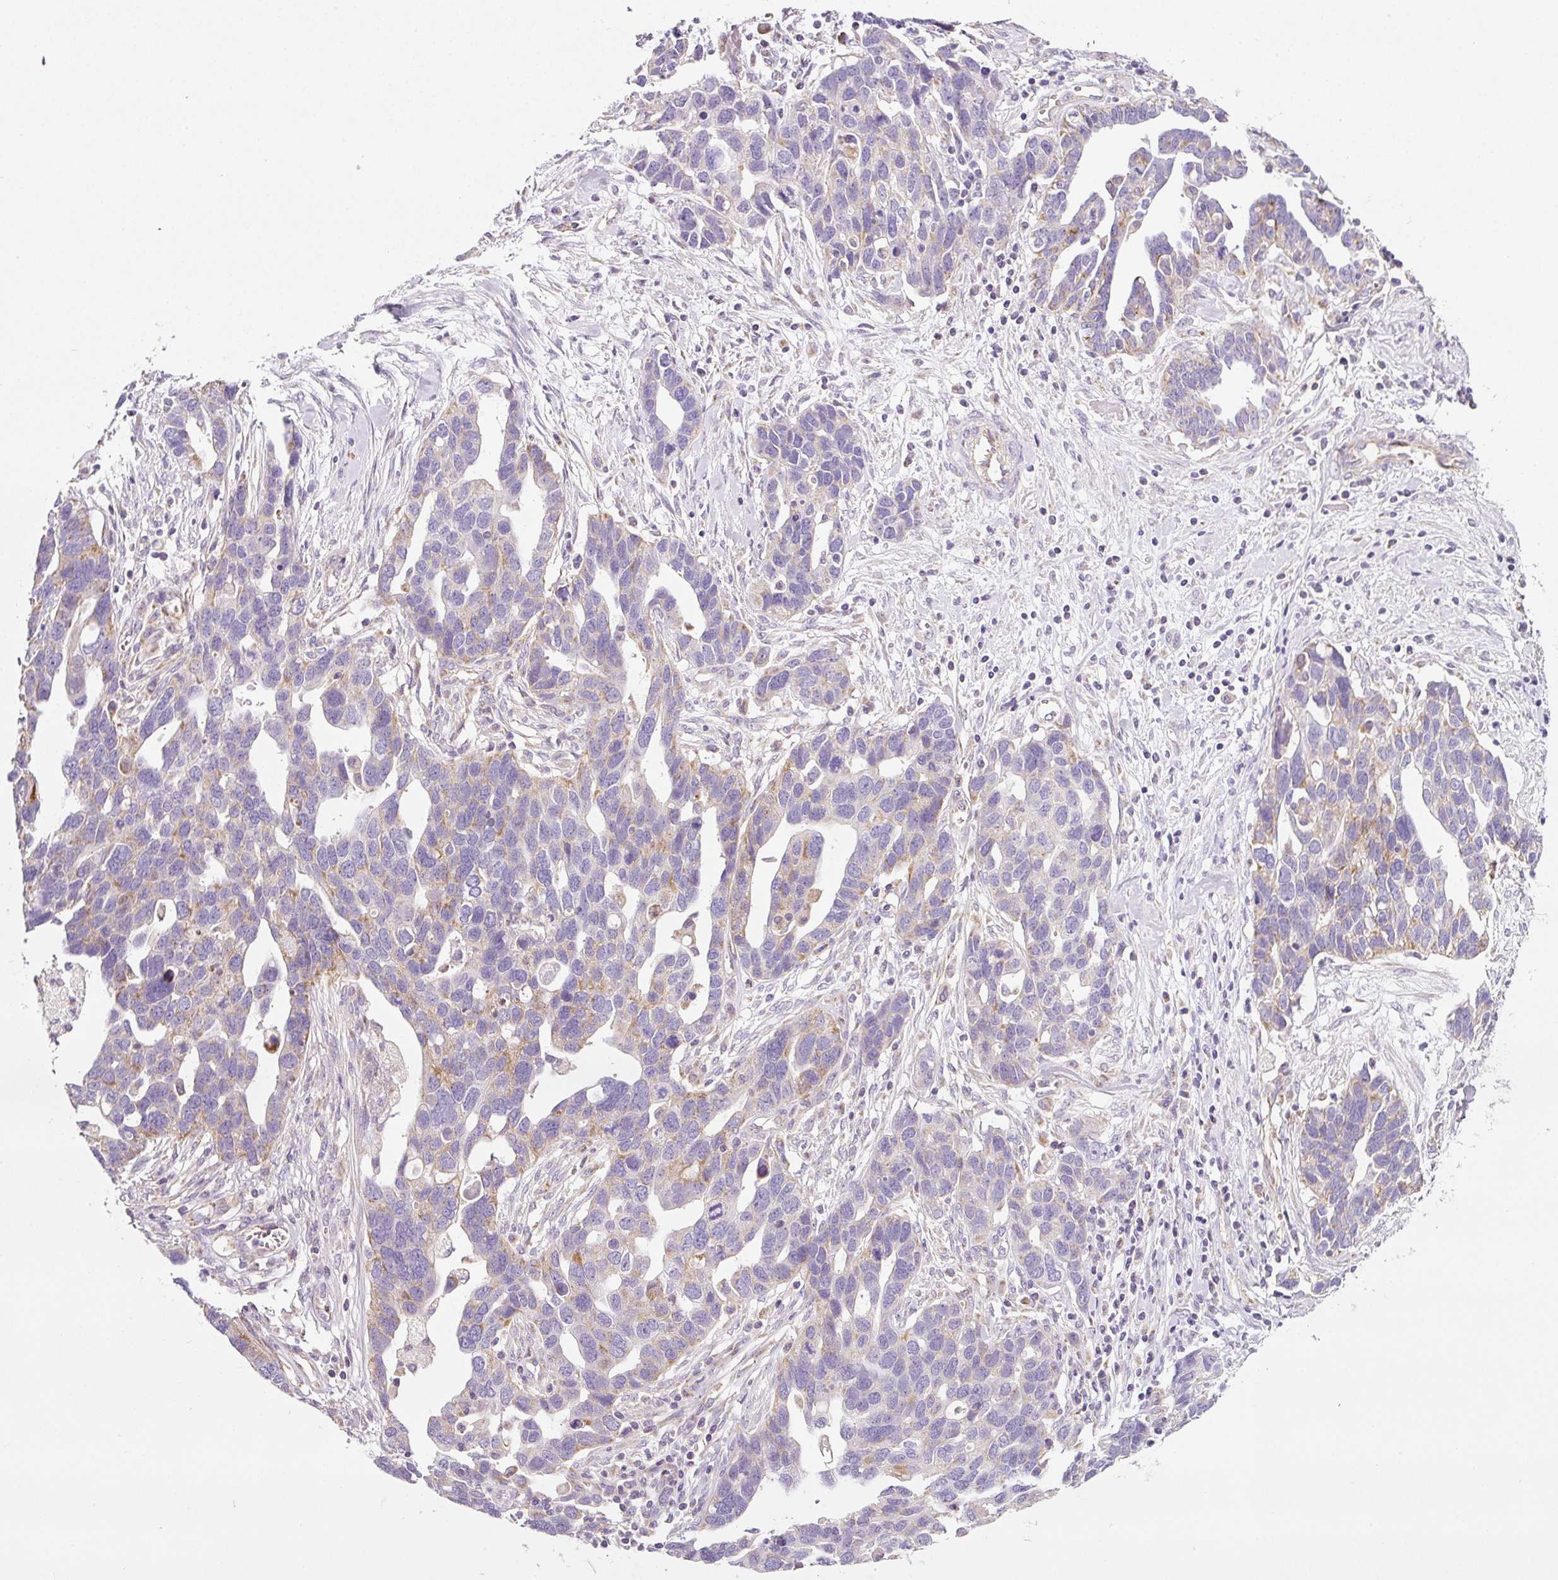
{"staining": {"intensity": "moderate", "quantity": "<25%", "location": "cytoplasmic/membranous"}, "tissue": "ovarian cancer", "cell_type": "Tumor cells", "image_type": "cancer", "snomed": [{"axis": "morphology", "description": "Cystadenocarcinoma, serous, NOS"}, {"axis": "topography", "description": "Ovary"}], "caption": "Serous cystadenocarcinoma (ovarian) was stained to show a protein in brown. There is low levels of moderate cytoplasmic/membranous expression in about <25% of tumor cells.", "gene": "NDUFA1", "patient": {"sex": "female", "age": 54}}